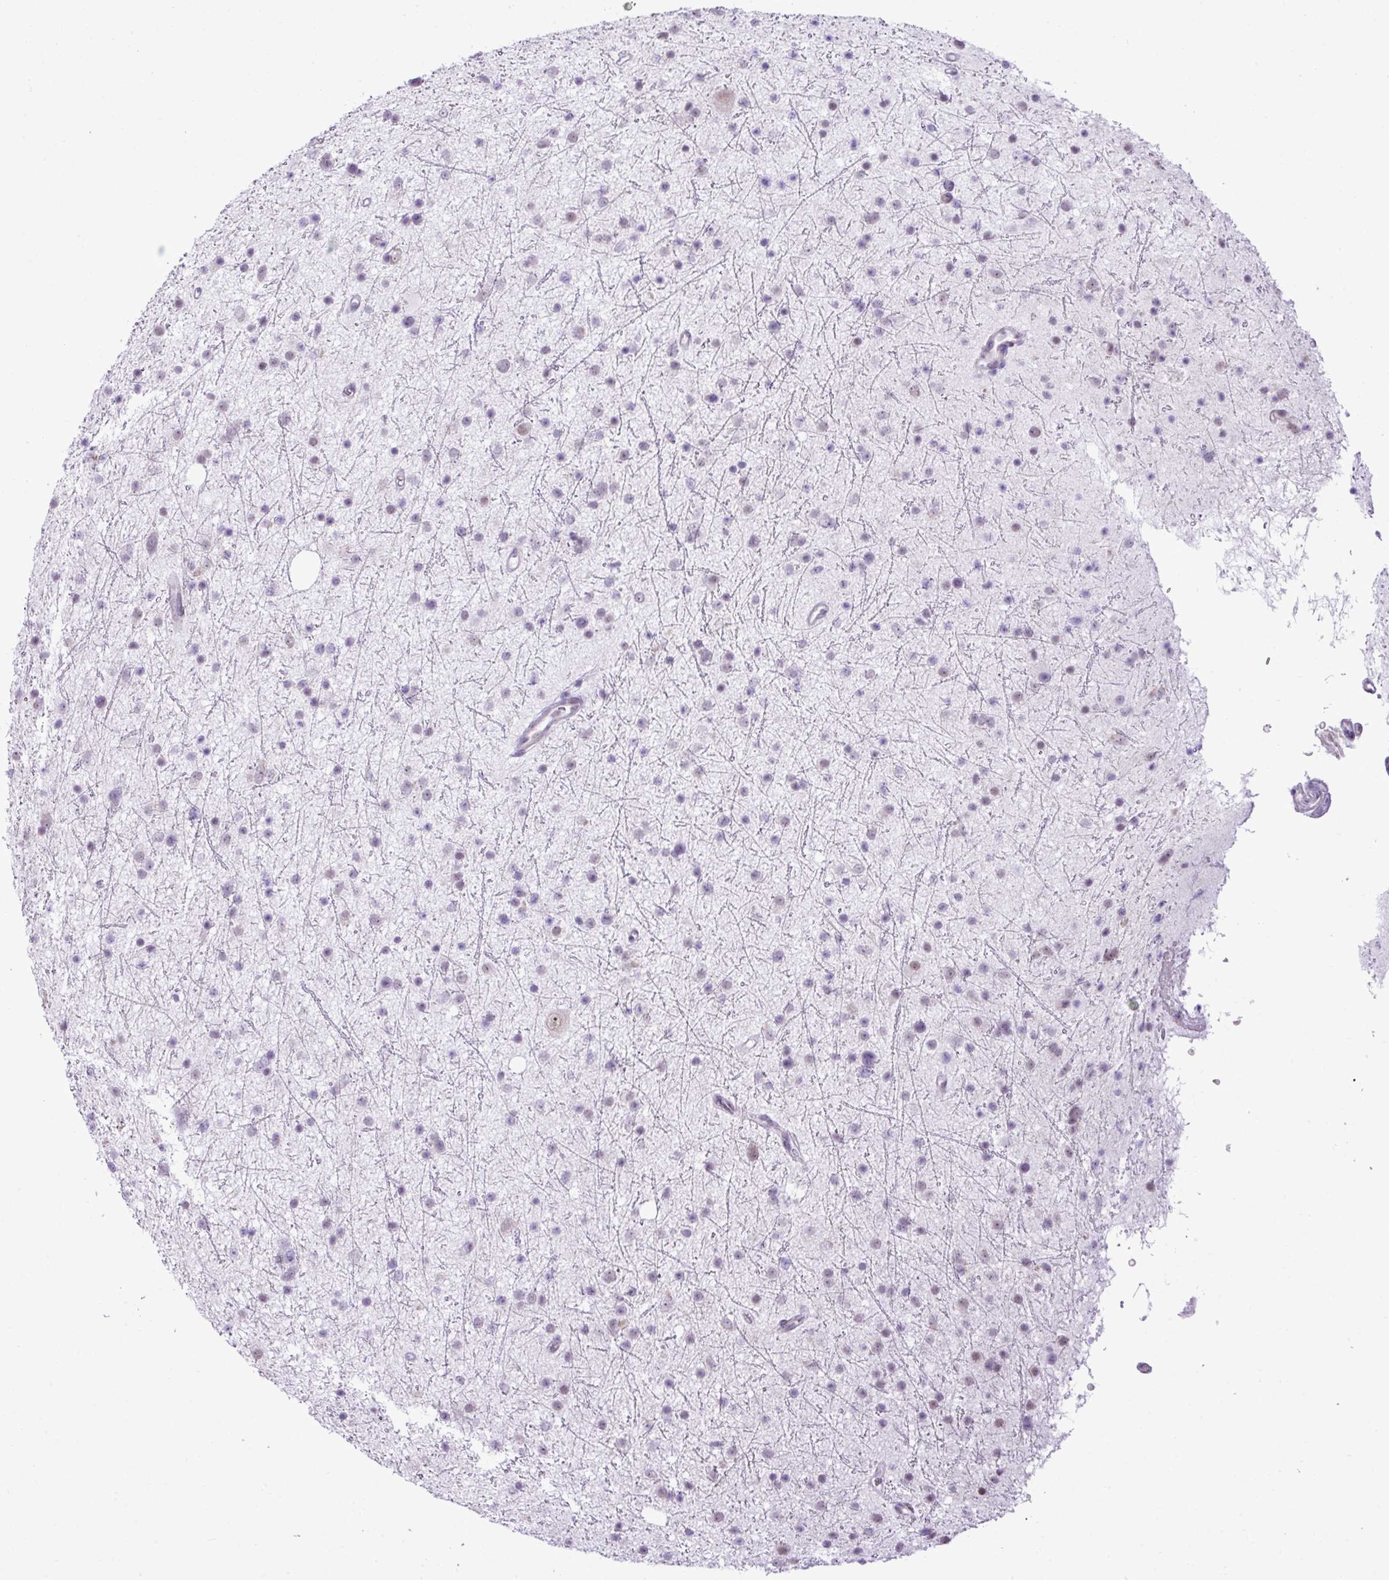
{"staining": {"intensity": "negative", "quantity": "none", "location": "none"}, "tissue": "glioma", "cell_type": "Tumor cells", "image_type": "cancer", "snomed": [{"axis": "morphology", "description": "Glioma, malignant, Low grade"}, {"axis": "topography", "description": "Cerebral cortex"}], "caption": "The histopathology image exhibits no staining of tumor cells in malignant low-grade glioma. (DAB immunohistochemistry visualized using brightfield microscopy, high magnification).", "gene": "ELOA2", "patient": {"sex": "female", "age": 39}}